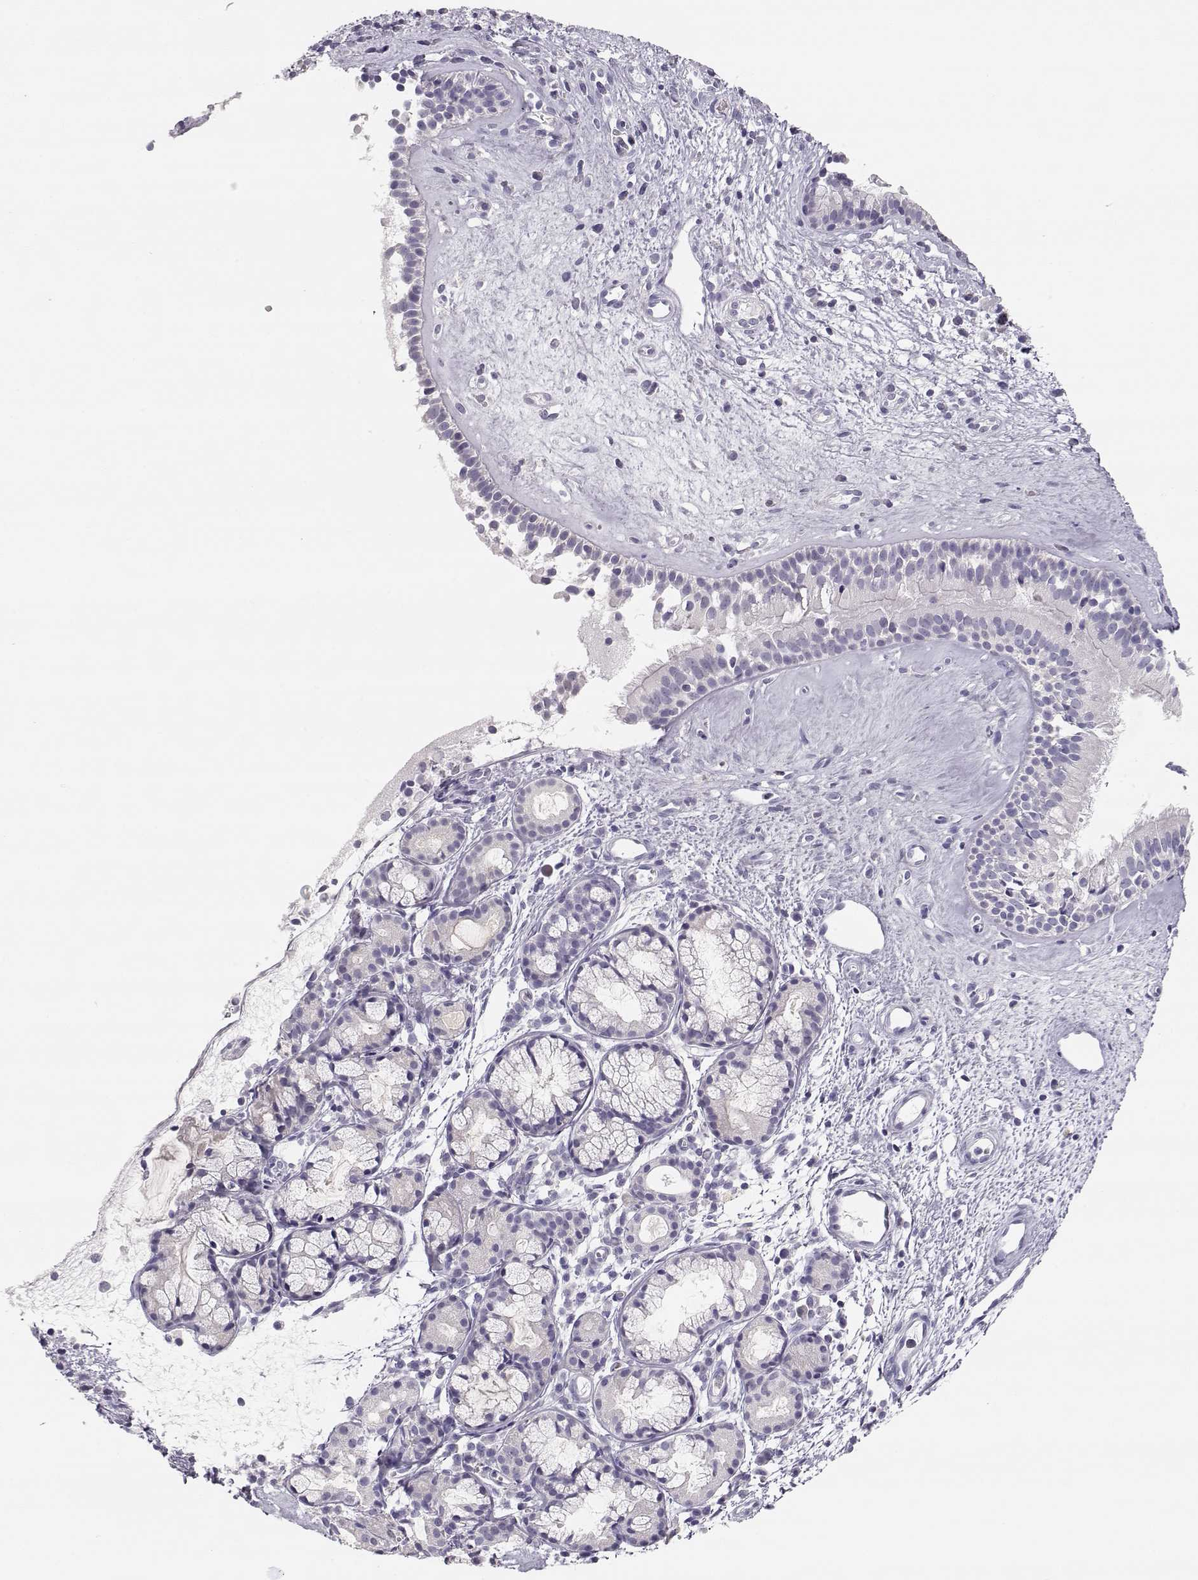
{"staining": {"intensity": "negative", "quantity": "none", "location": "none"}, "tissue": "nasopharynx", "cell_type": "Respiratory epithelial cells", "image_type": "normal", "snomed": [{"axis": "morphology", "description": "Normal tissue, NOS"}, {"axis": "topography", "description": "Nasopharynx"}], "caption": "There is no significant staining in respiratory epithelial cells of nasopharynx. (DAB (3,3'-diaminobenzidine) immunohistochemistry (IHC) visualized using brightfield microscopy, high magnification).", "gene": "LEPR", "patient": {"sex": "male", "age": 29}}